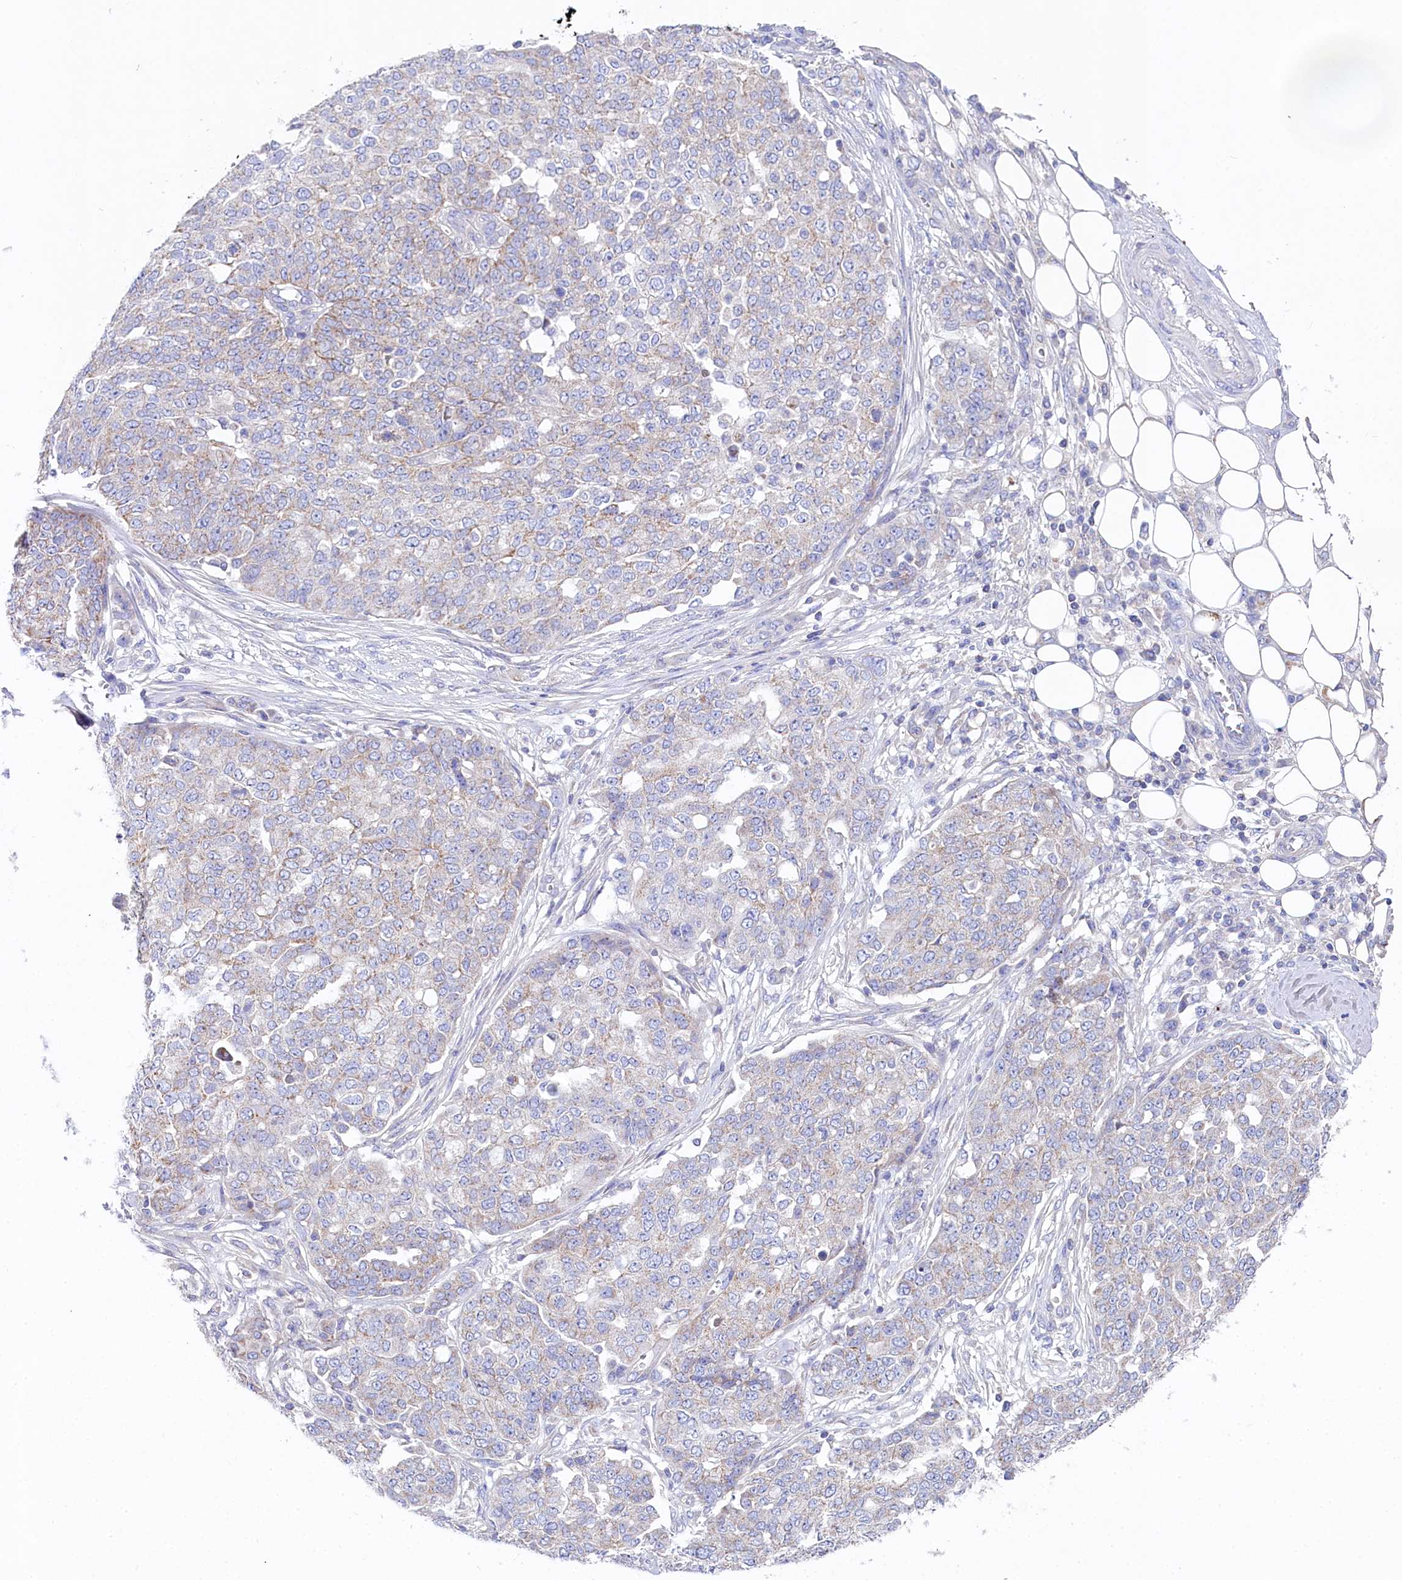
{"staining": {"intensity": "moderate", "quantity": "<25%", "location": "cytoplasmic/membranous"}, "tissue": "ovarian cancer", "cell_type": "Tumor cells", "image_type": "cancer", "snomed": [{"axis": "morphology", "description": "Cystadenocarcinoma, serous, NOS"}, {"axis": "topography", "description": "Soft tissue"}, {"axis": "topography", "description": "Ovary"}], "caption": "Serous cystadenocarcinoma (ovarian) stained with a brown dye reveals moderate cytoplasmic/membranous positive staining in about <25% of tumor cells.", "gene": "VPS26B", "patient": {"sex": "female", "age": 57}}